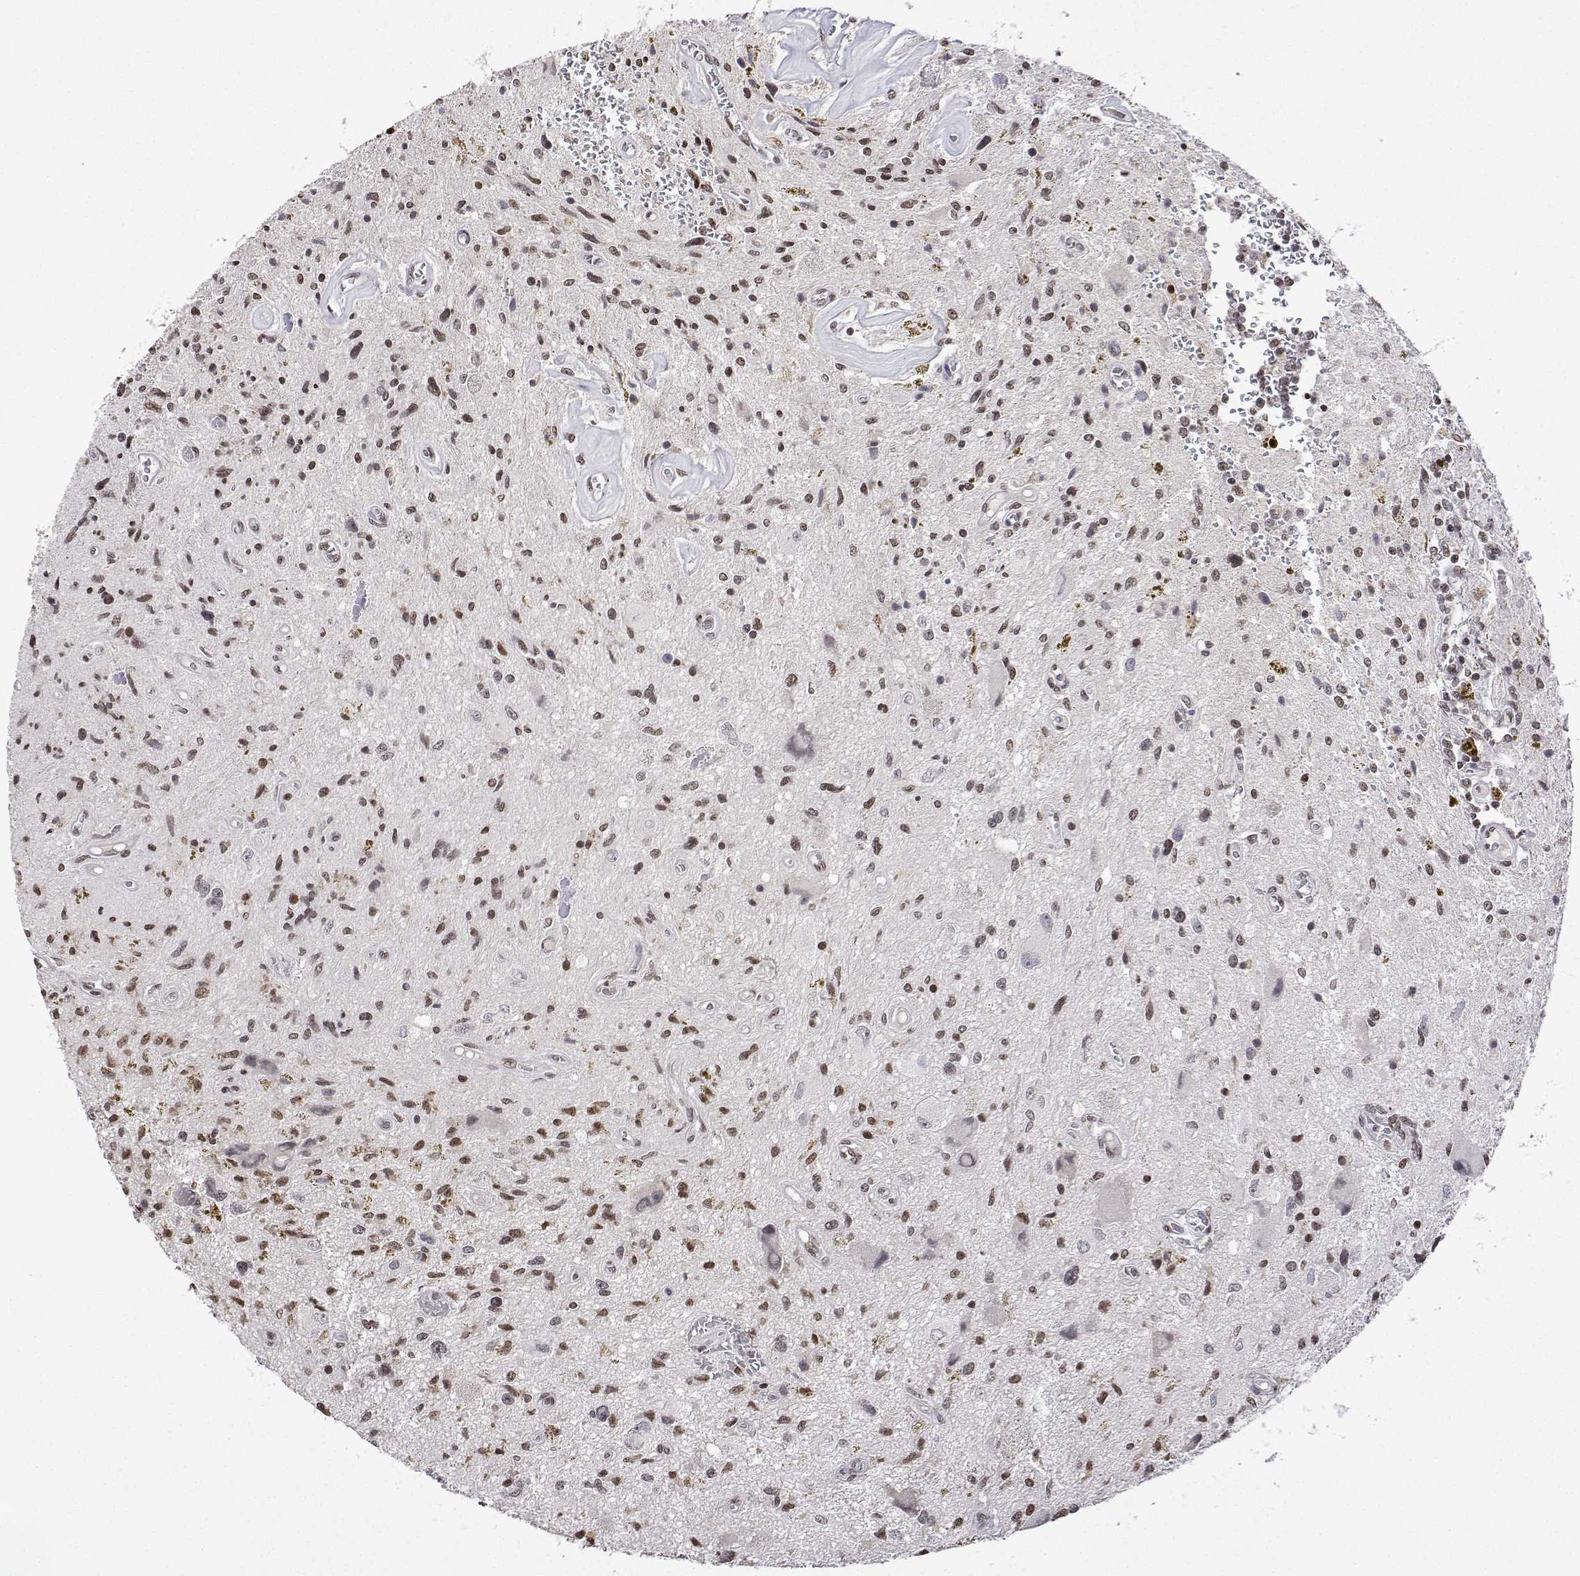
{"staining": {"intensity": "moderate", "quantity": ">75%", "location": "nuclear"}, "tissue": "glioma", "cell_type": "Tumor cells", "image_type": "cancer", "snomed": [{"axis": "morphology", "description": "Glioma, malignant, Low grade"}, {"axis": "topography", "description": "Cerebellum"}], "caption": "Protein positivity by IHC exhibits moderate nuclear positivity in approximately >75% of tumor cells in malignant glioma (low-grade).", "gene": "XPC", "patient": {"sex": "female", "age": 14}}